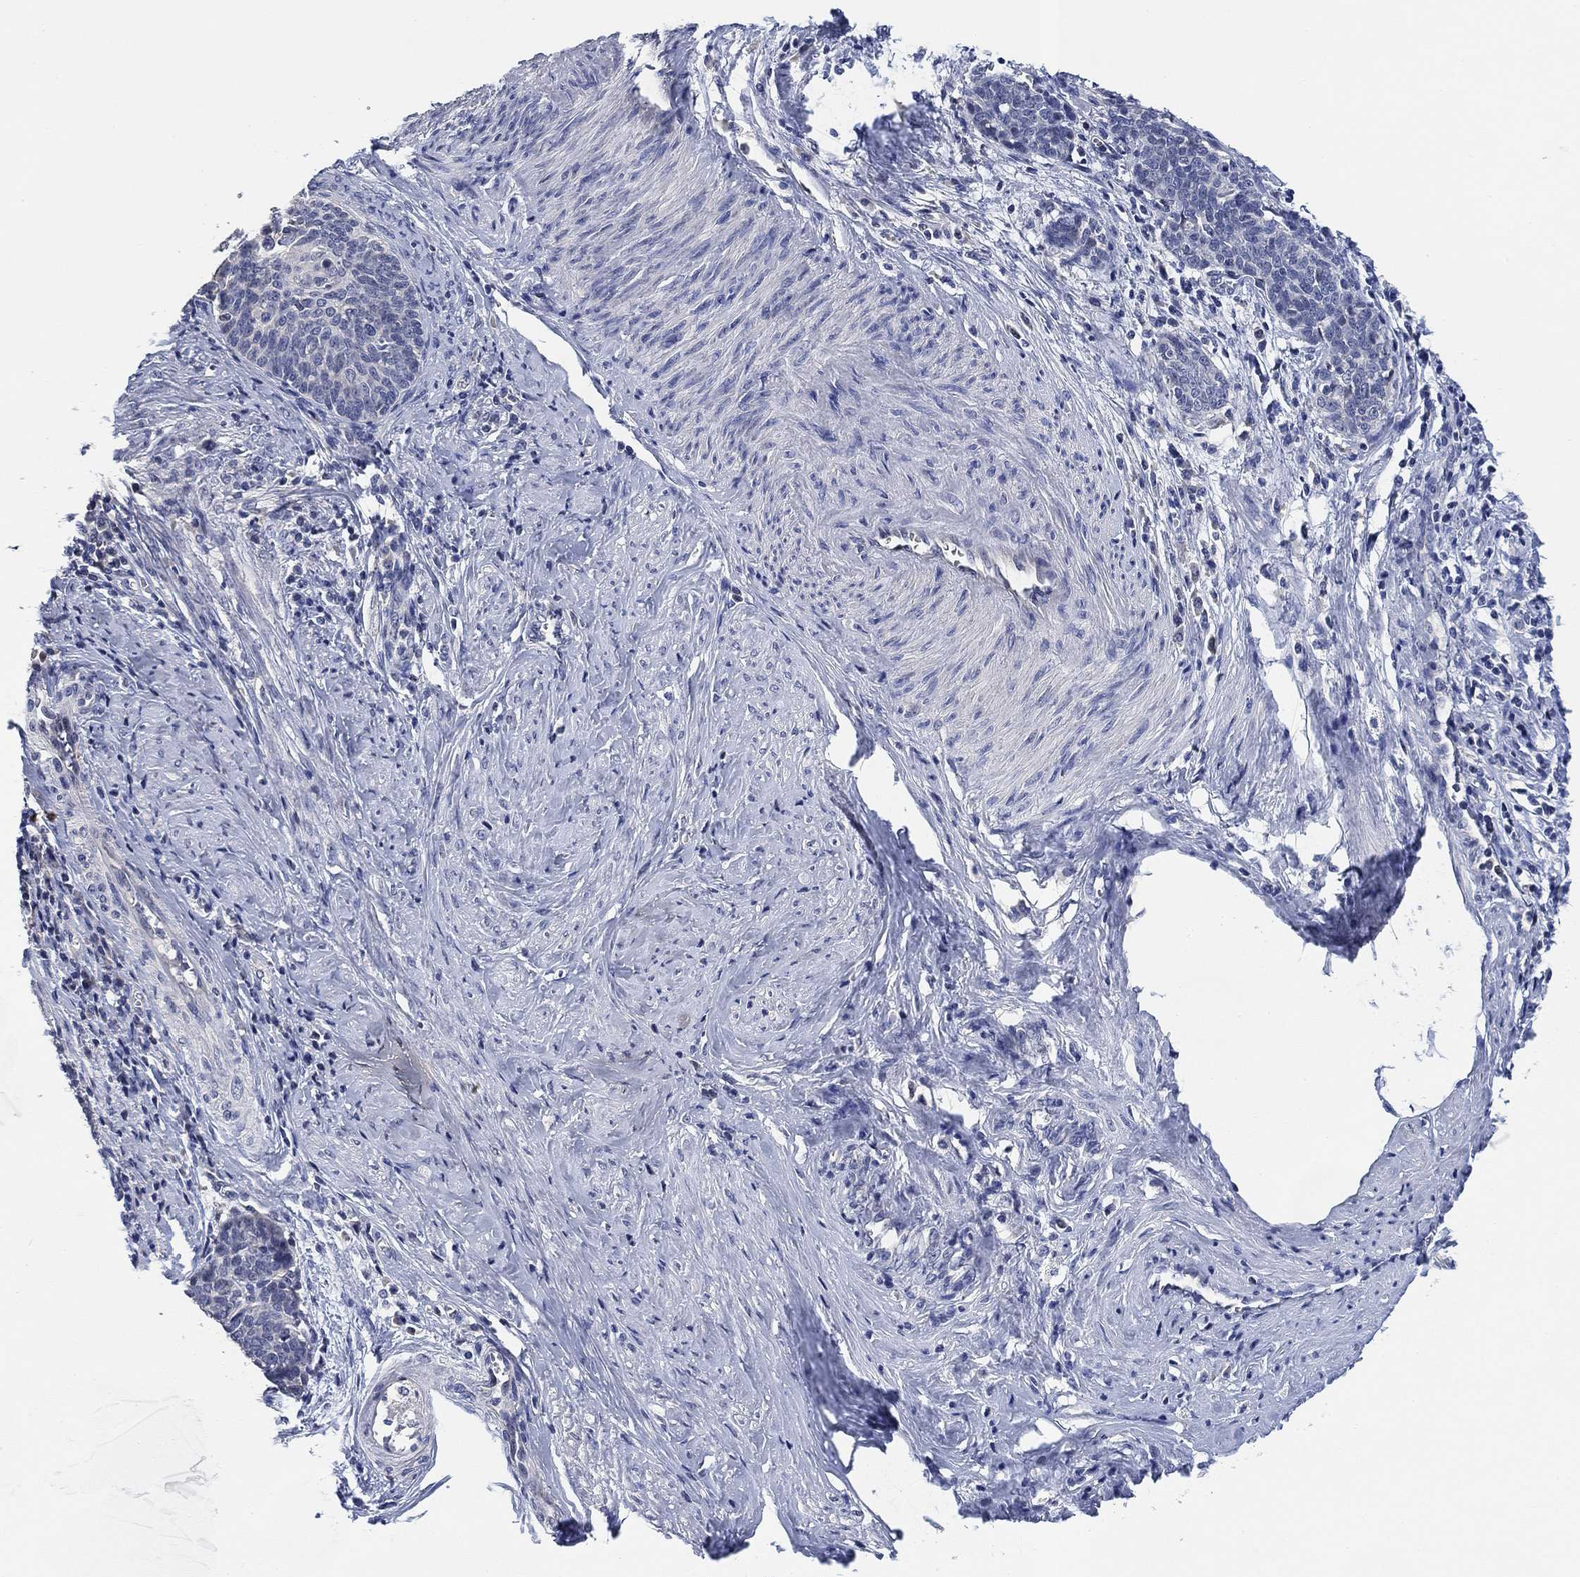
{"staining": {"intensity": "negative", "quantity": "none", "location": "none"}, "tissue": "cervical cancer", "cell_type": "Tumor cells", "image_type": "cancer", "snomed": [{"axis": "morphology", "description": "Normal tissue, NOS"}, {"axis": "morphology", "description": "Squamous cell carcinoma, NOS"}, {"axis": "topography", "description": "Cervix"}], "caption": "Protein analysis of cervical cancer (squamous cell carcinoma) shows no significant positivity in tumor cells.", "gene": "DAZL", "patient": {"sex": "female", "age": 39}}